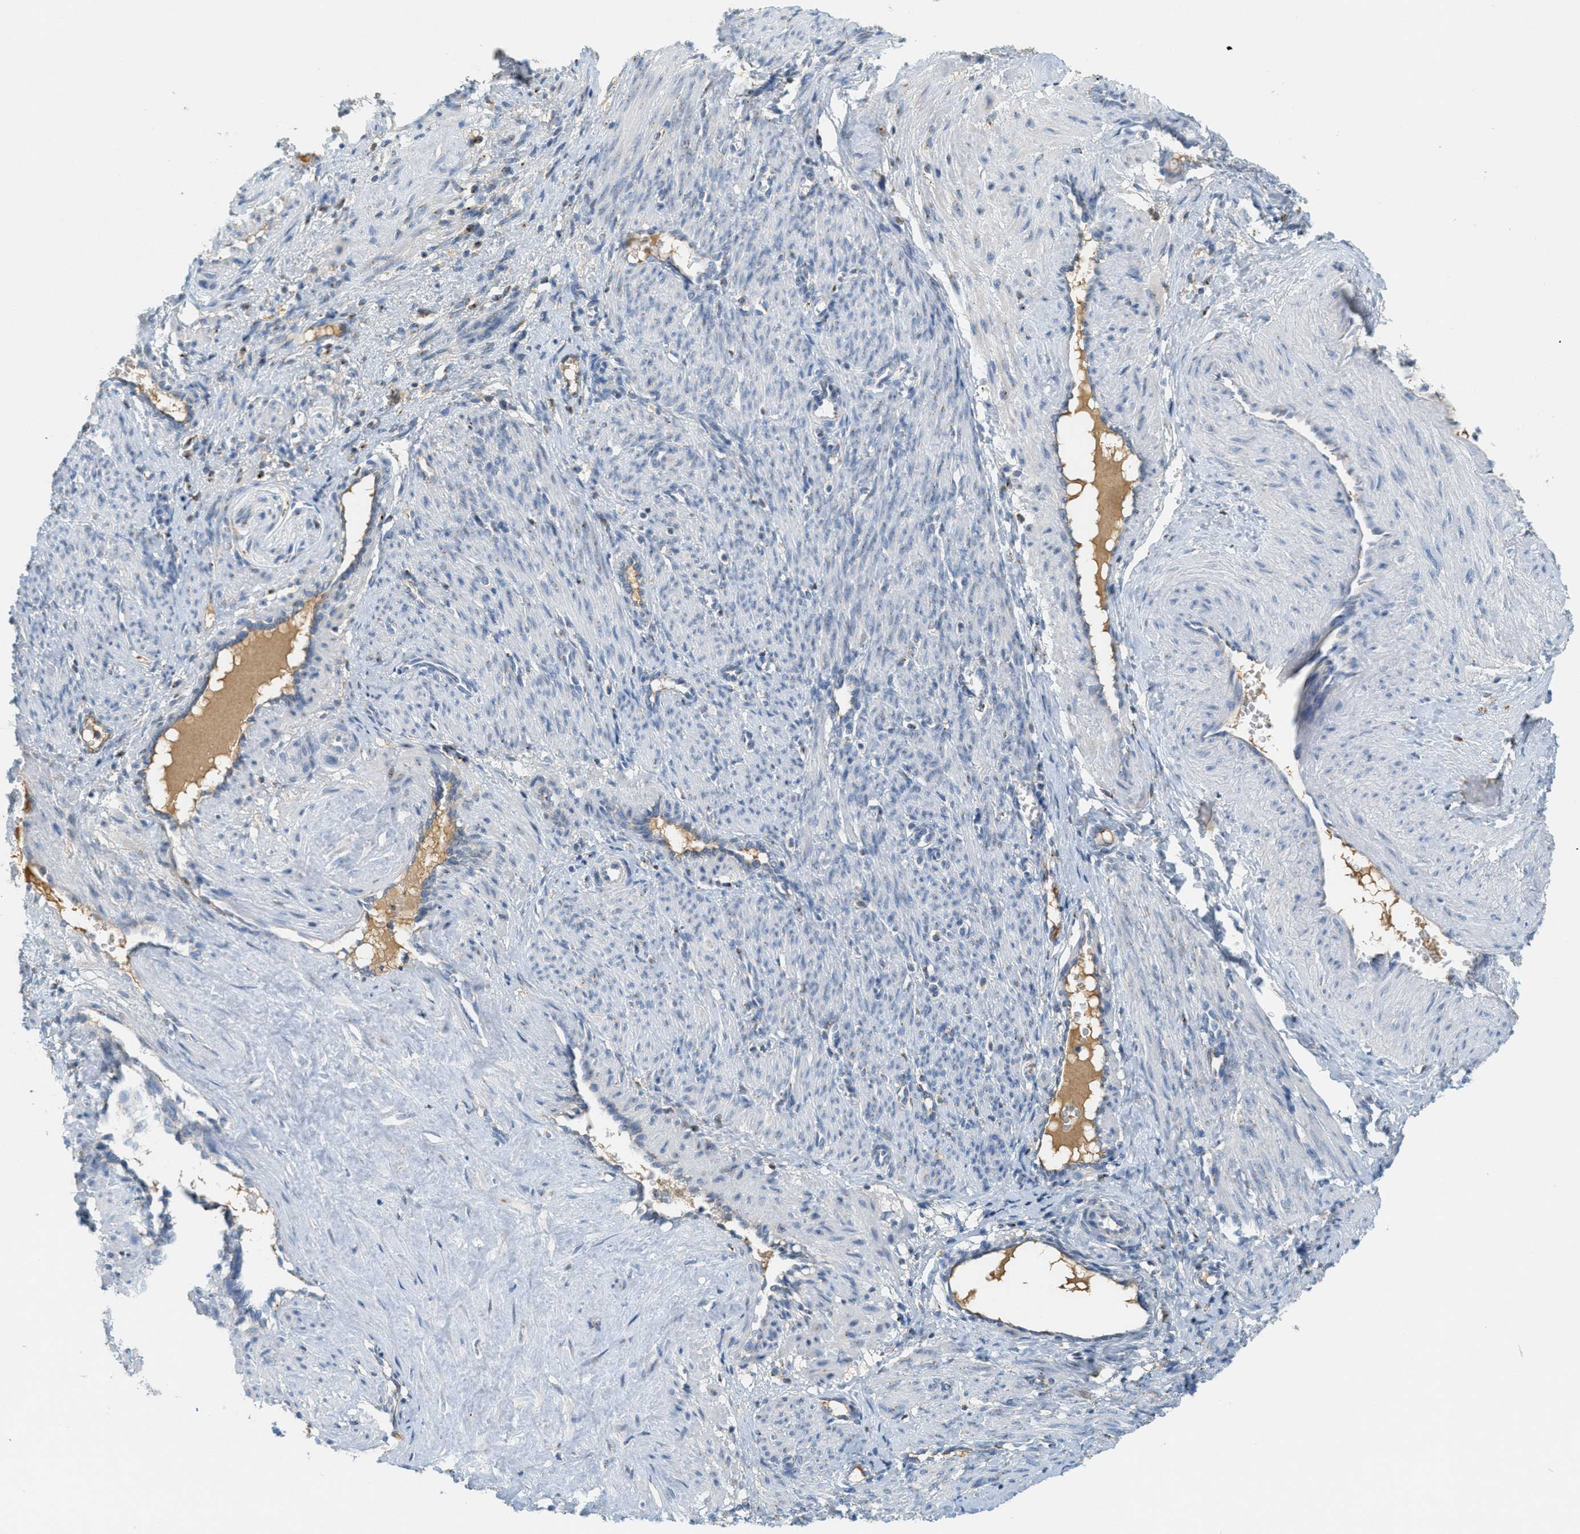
{"staining": {"intensity": "negative", "quantity": "none", "location": "none"}, "tissue": "smooth muscle", "cell_type": "Smooth muscle cells", "image_type": "normal", "snomed": [{"axis": "morphology", "description": "Normal tissue, NOS"}, {"axis": "topography", "description": "Endometrium"}], "caption": "Immunohistochemistry (IHC) micrograph of normal human smooth muscle stained for a protein (brown), which displays no staining in smooth muscle cells. (Stains: DAB immunohistochemistry (IHC) with hematoxylin counter stain, Microscopy: brightfield microscopy at high magnification).", "gene": "ENTPD4", "patient": {"sex": "female", "age": 33}}